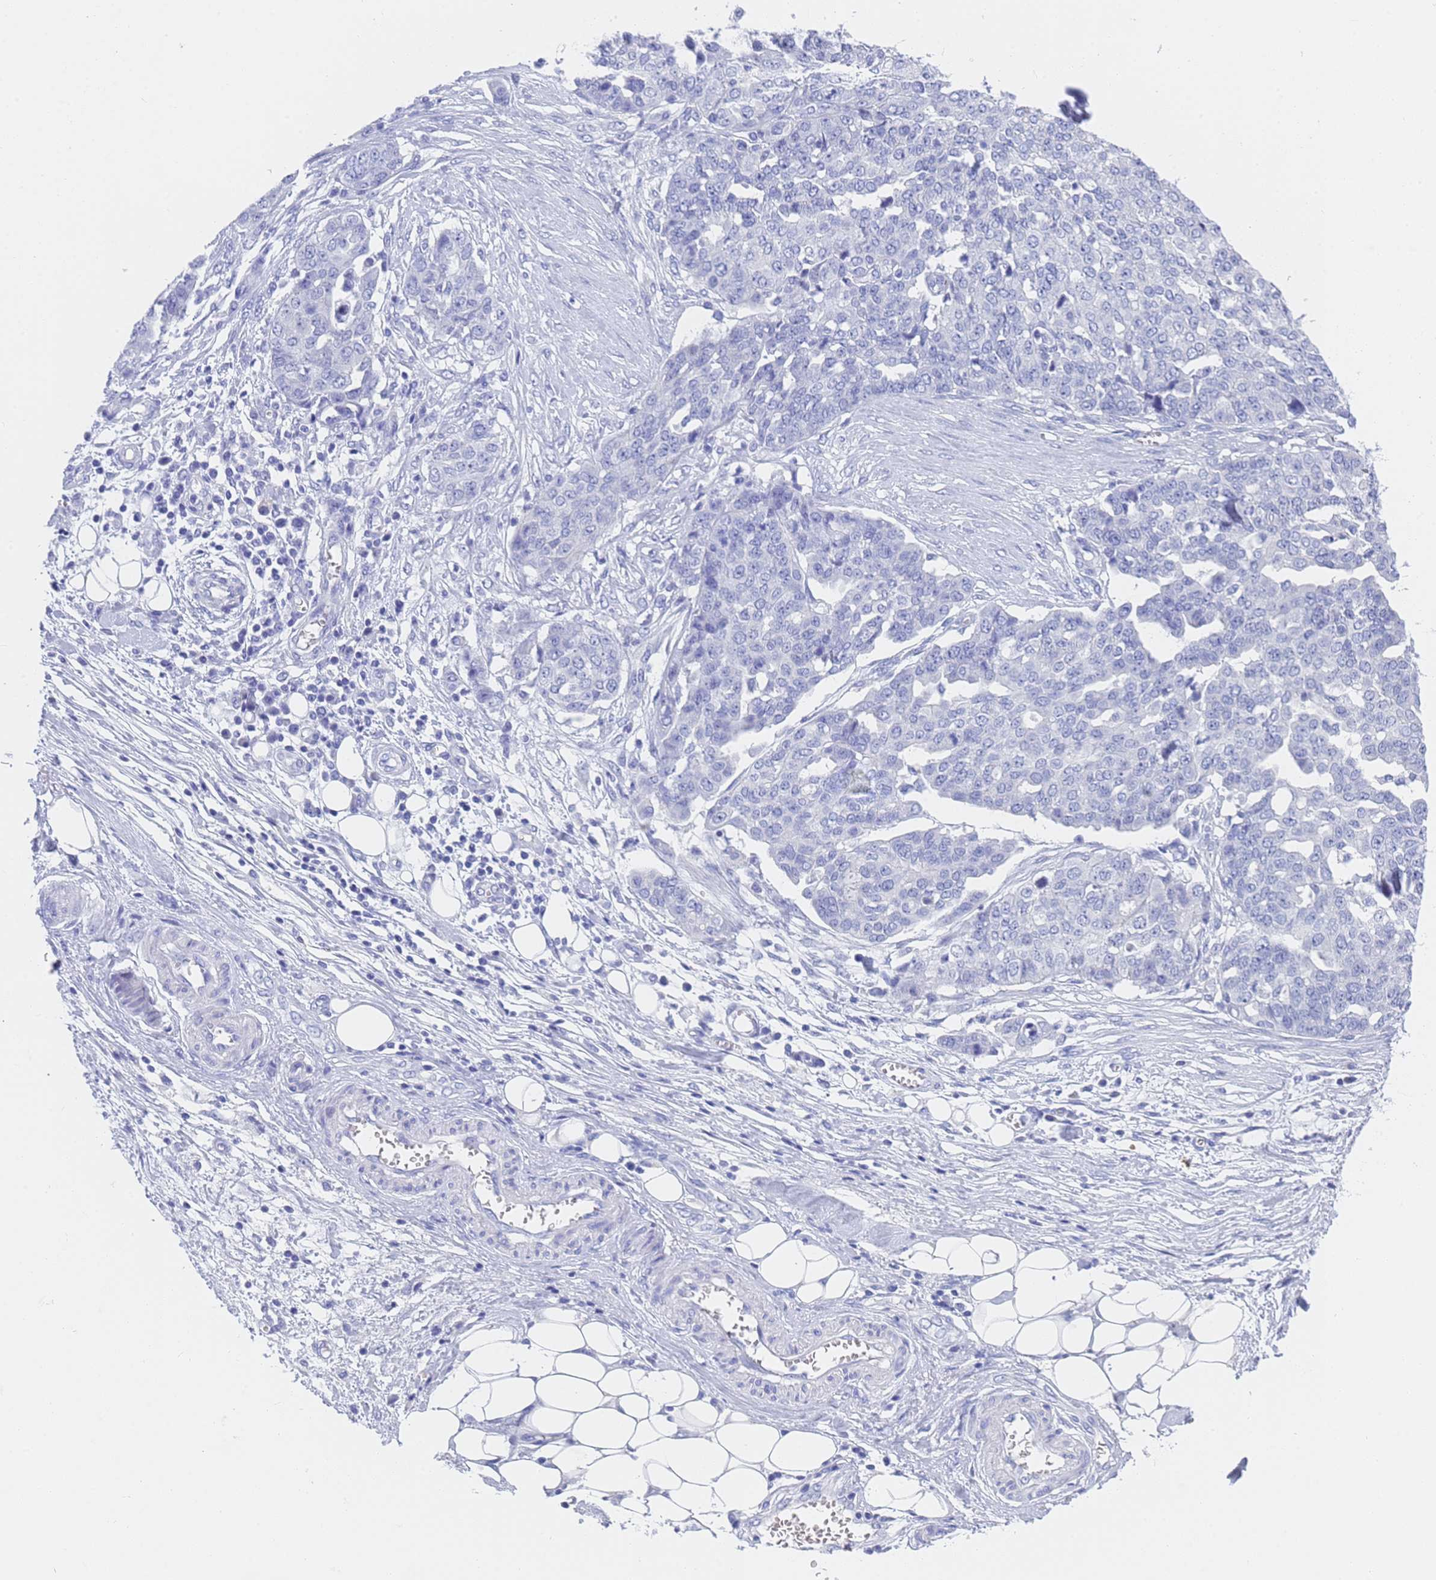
{"staining": {"intensity": "negative", "quantity": "none", "location": "none"}, "tissue": "ovarian cancer", "cell_type": "Tumor cells", "image_type": "cancer", "snomed": [{"axis": "morphology", "description": "Cystadenocarcinoma, serous, NOS"}, {"axis": "topography", "description": "Soft tissue"}, {"axis": "topography", "description": "Ovary"}], "caption": "The photomicrograph demonstrates no significant staining in tumor cells of serous cystadenocarcinoma (ovarian).", "gene": "STATH", "patient": {"sex": "female", "age": 57}}